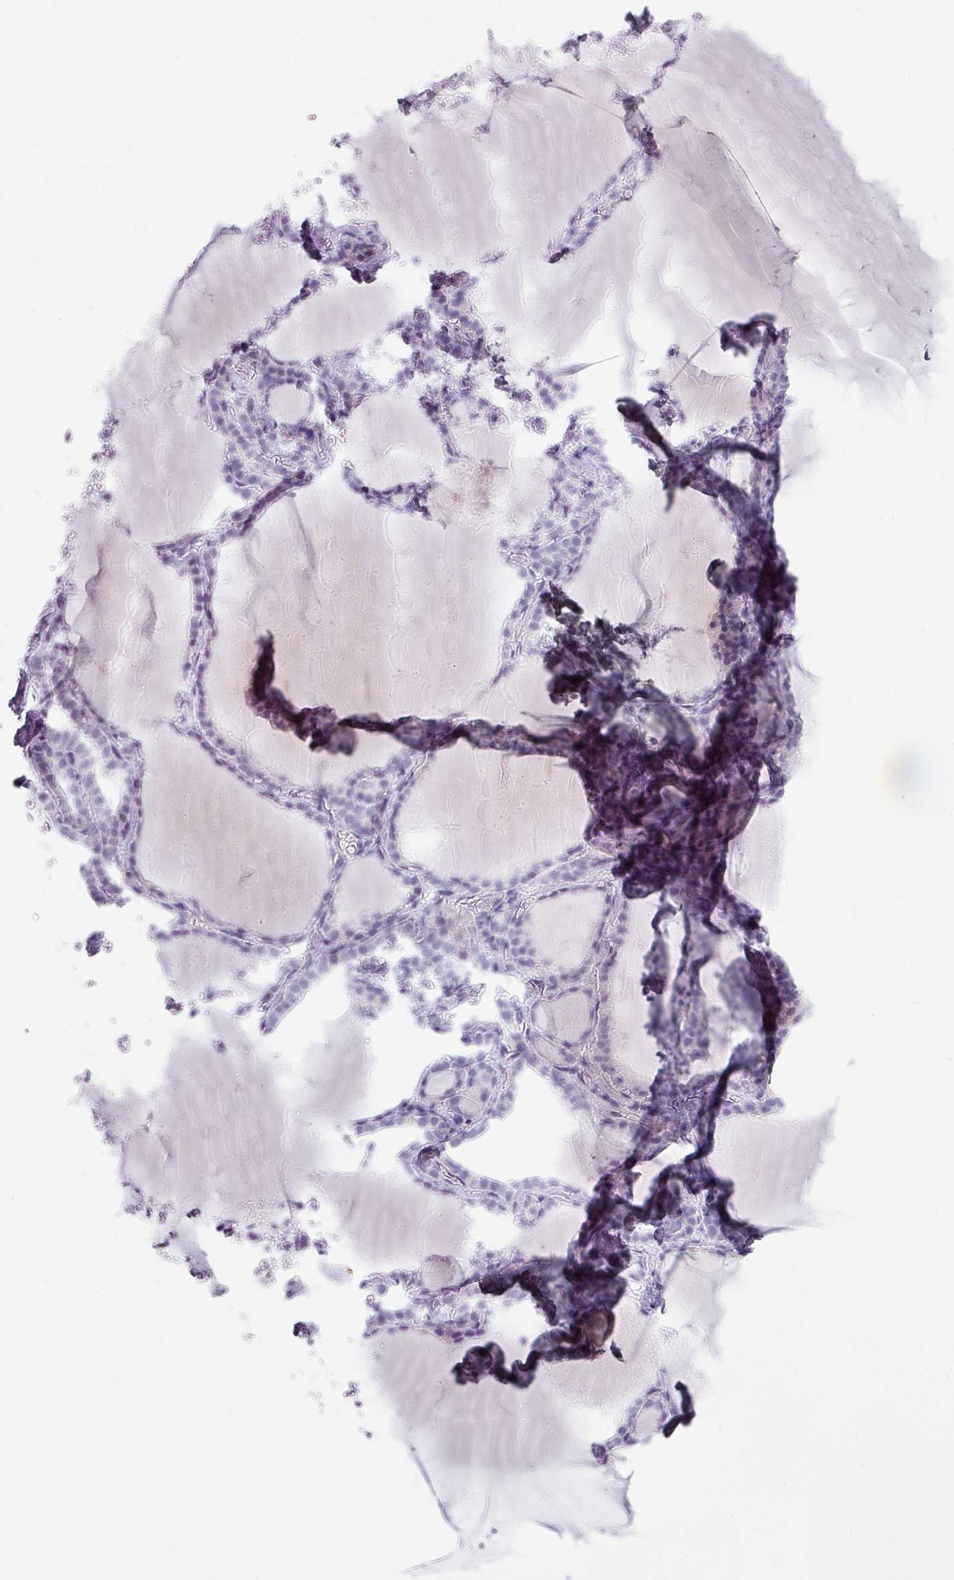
{"staining": {"intensity": "negative", "quantity": "none", "location": "none"}, "tissue": "thyroid gland", "cell_type": "Glandular cells", "image_type": "normal", "snomed": [{"axis": "morphology", "description": "Normal tissue, NOS"}, {"axis": "topography", "description": "Thyroid gland"}], "caption": "IHC of benign human thyroid gland shows no staining in glandular cells.", "gene": "TRA2A", "patient": {"sex": "female", "age": 22}}